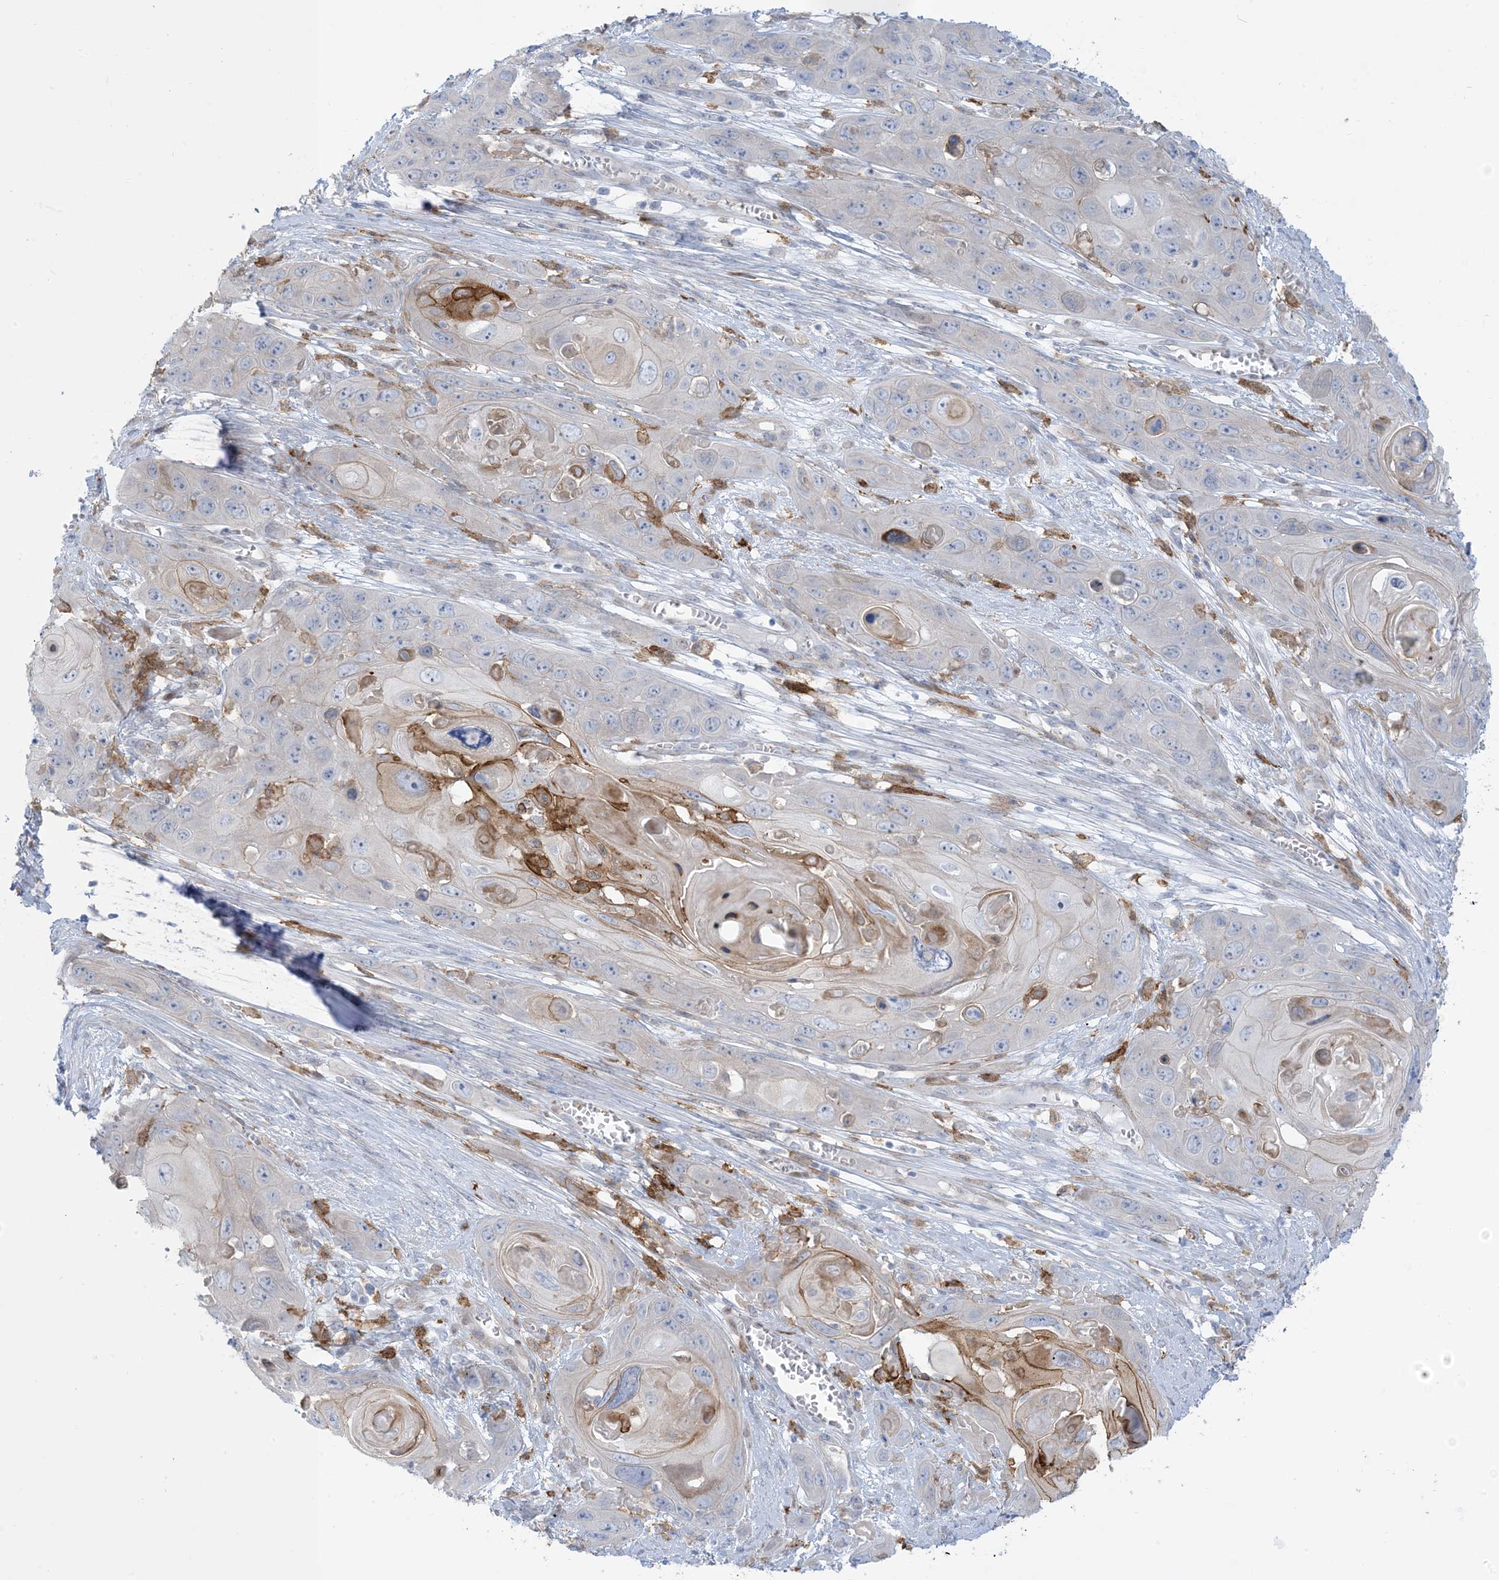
{"staining": {"intensity": "moderate", "quantity": "<25%", "location": "cytoplasmic/membranous"}, "tissue": "skin cancer", "cell_type": "Tumor cells", "image_type": "cancer", "snomed": [{"axis": "morphology", "description": "Squamous cell carcinoma, NOS"}, {"axis": "topography", "description": "Skin"}], "caption": "Skin squamous cell carcinoma stained with a brown dye exhibits moderate cytoplasmic/membranous positive expression in about <25% of tumor cells.", "gene": "ICMT", "patient": {"sex": "male", "age": 55}}